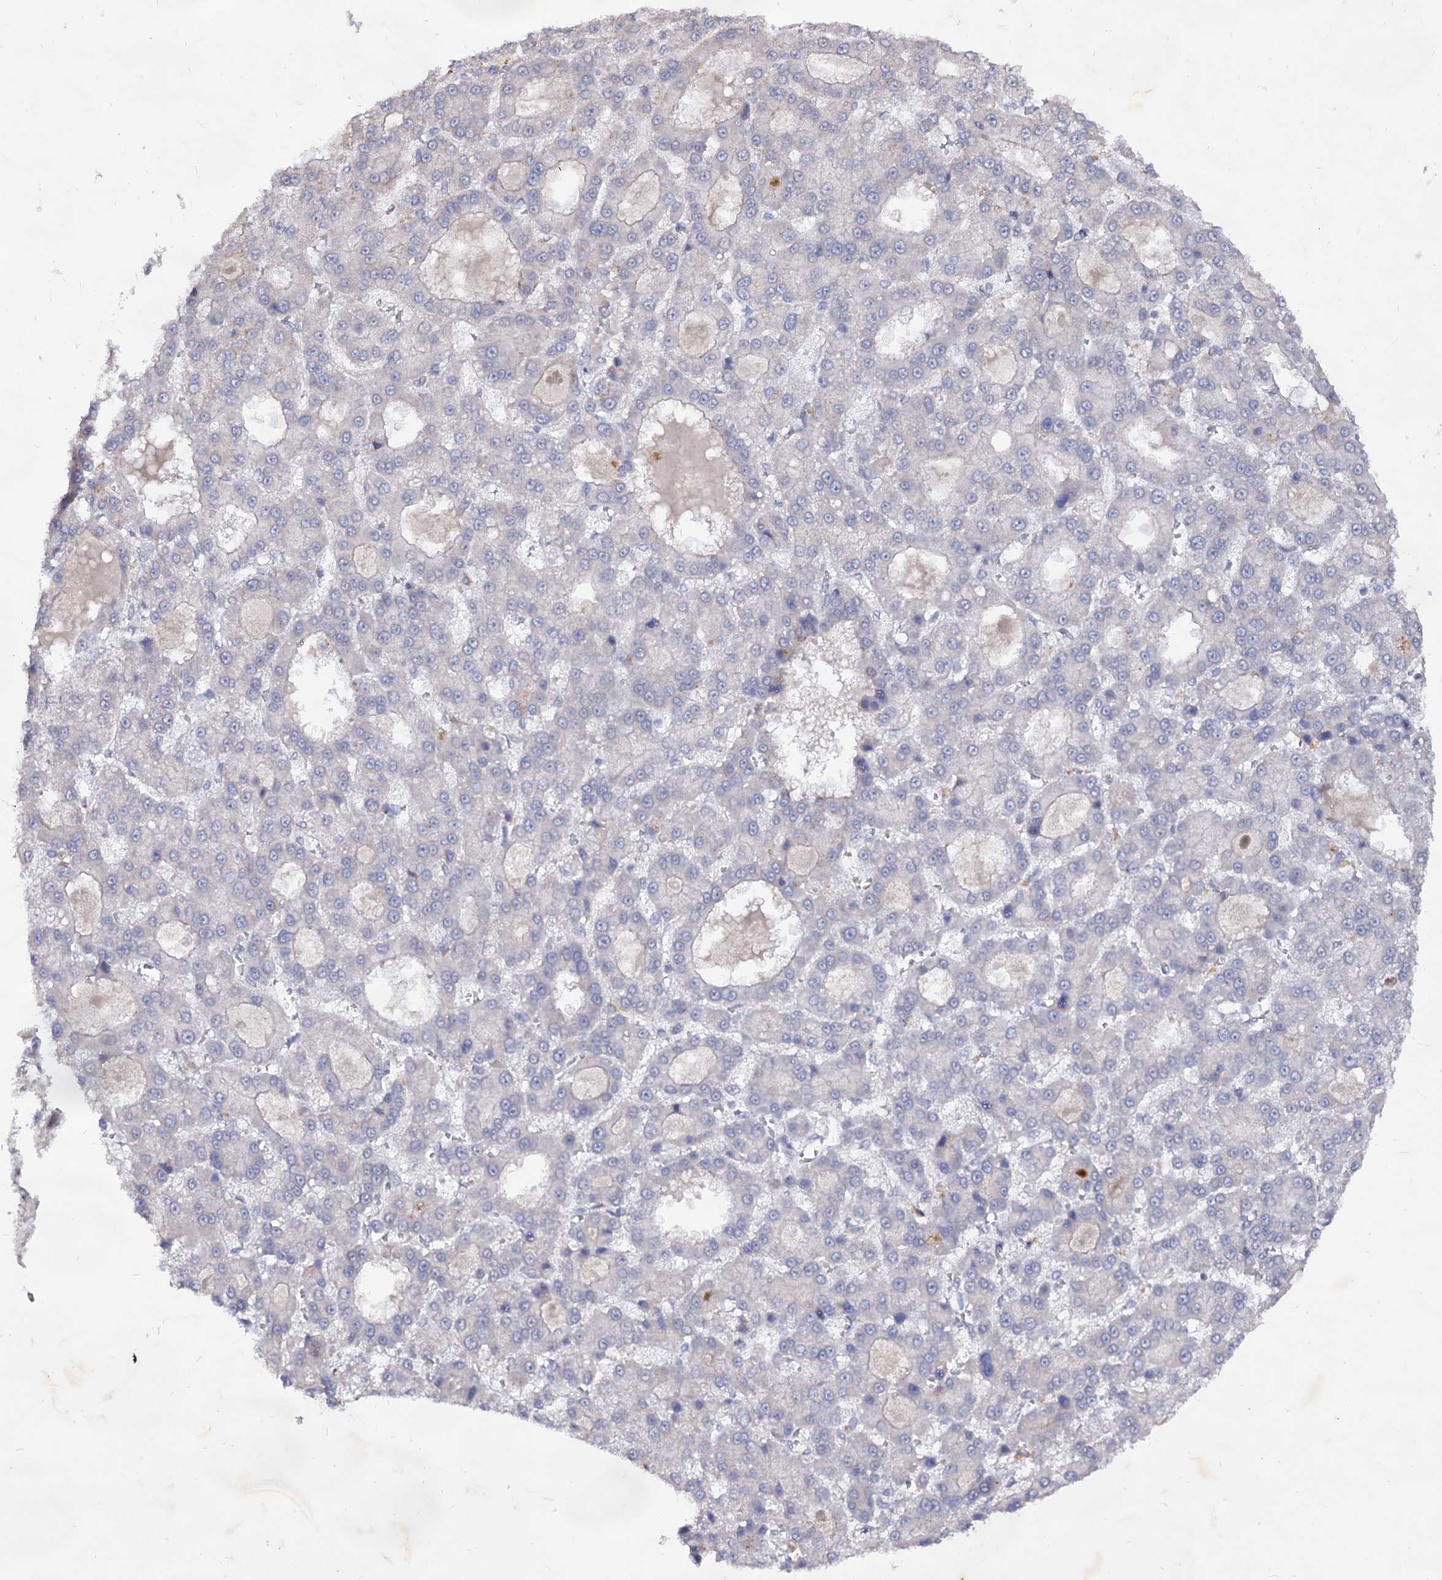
{"staining": {"intensity": "negative", "quantity": "none", "location": "none"}, "tissue": "liver cancer", "cell_type": "Tumor cells", "image_type": "cancer", "snomed": [{"axis": "morphology", "description": "Carcinoma, Hepatocellular, NOS"}, {"axis": "topography", "description": "Liver"}], "caption": "This photomicrograph is of hepatocellular carcinoma (liver) stained with immunohistochemistry (IHC) to label a protein in brown with the nuclei are counter-stained blue. There is no expression in tumor cells.", "gene": "ARFIP2", "patient": {"sex": "male", "age": 70}}